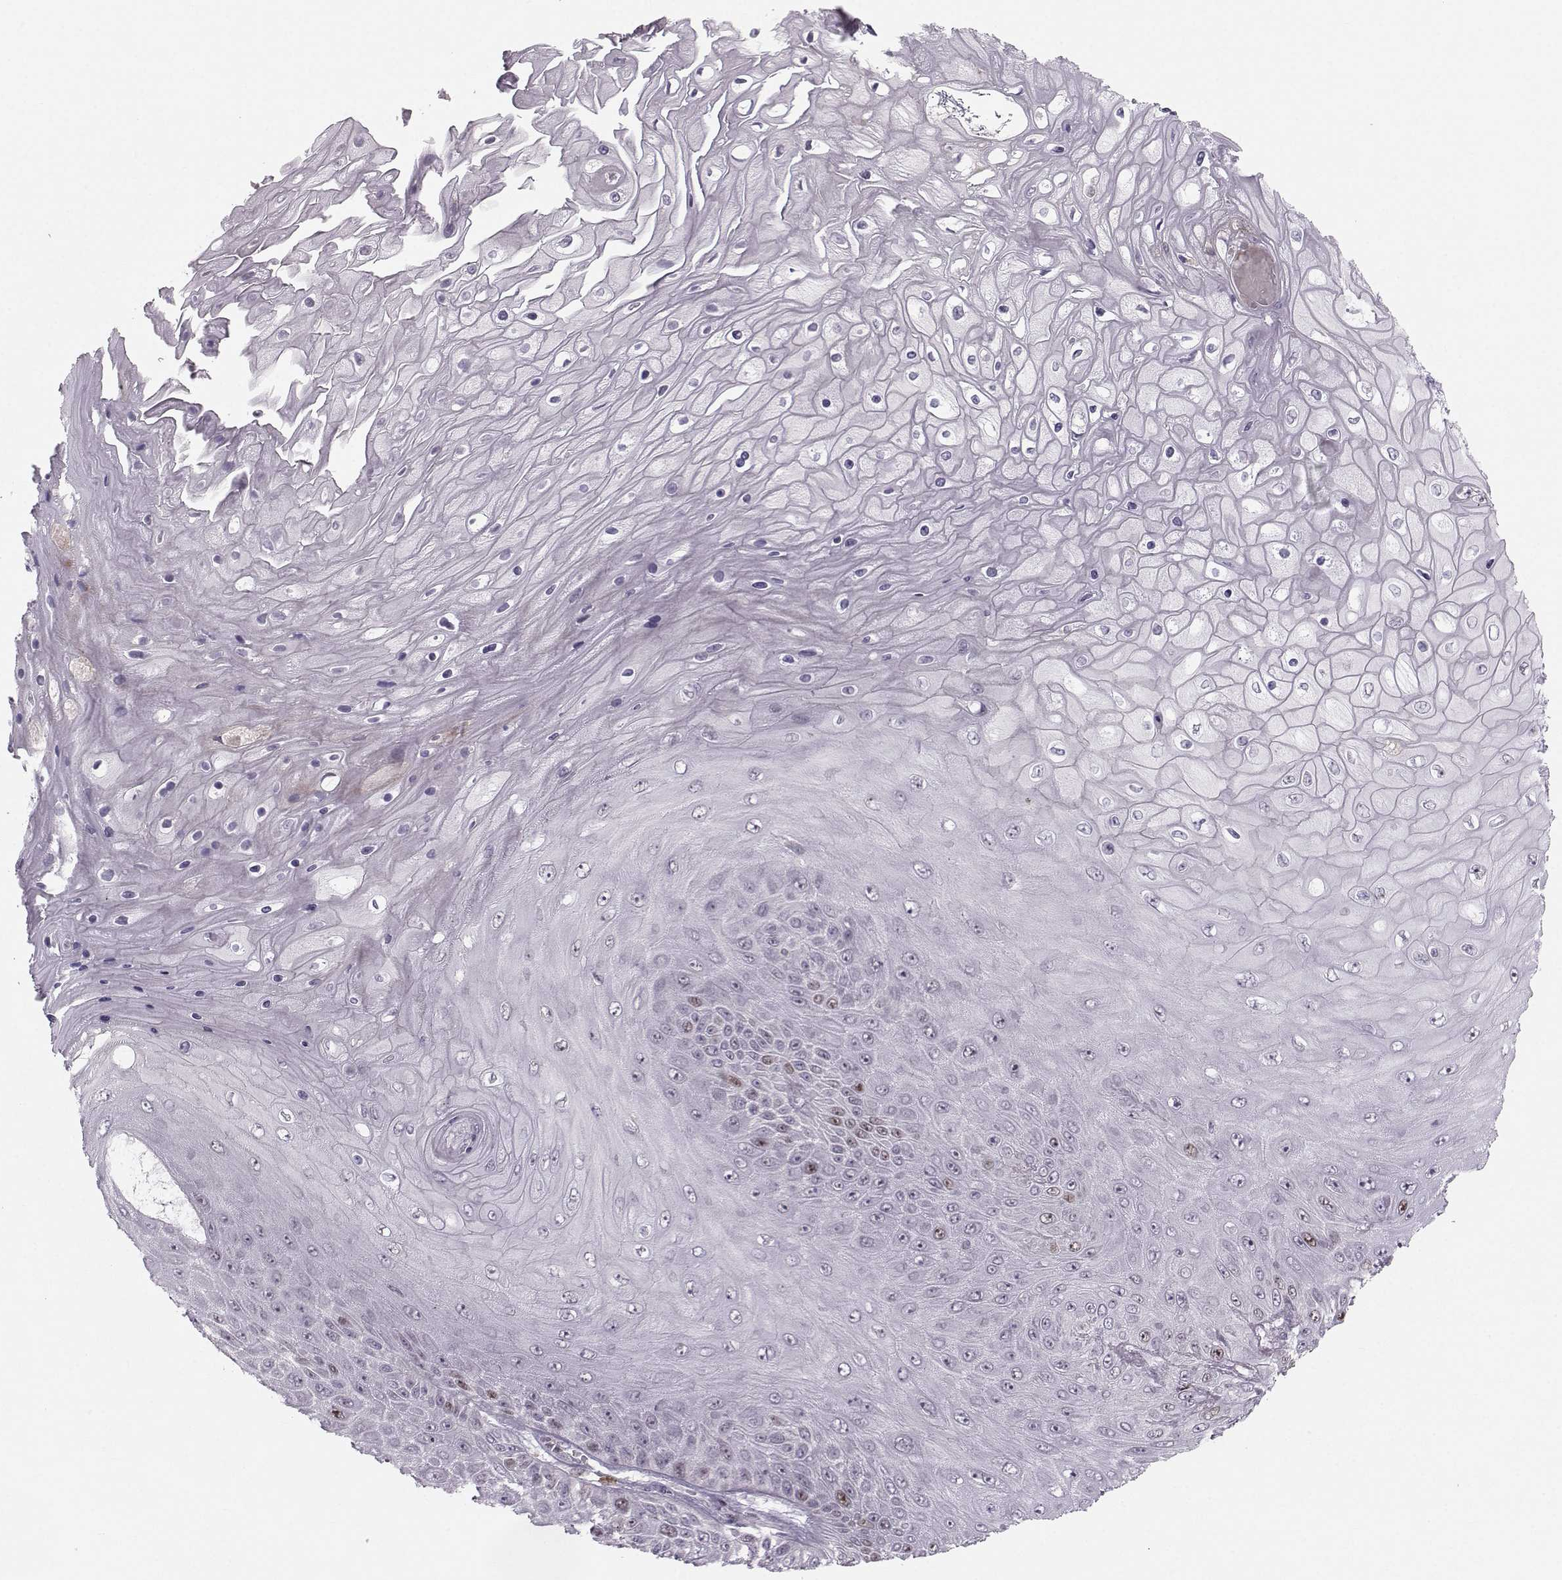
{"staining": {"intensity": "moderate", "quantity": "<25%", "location": "nuclear"}, "tissue": "skin cancer", "cell_type": "Tumor cells", "image_type": "cancer", "snomed": [{"axis": "morphology", "description": "Squamous cell carcinoma, NOS"}, {"axis": "topography", "description": "Skin"}], "caption": "This is a histology image of immunohistochemistry (IHC) staining of skin cancer (squamous cell carcinoma), which shows moderate staining in the nuclear of tumor cells.", "gene": "LRP8", "patient": {"sex": "male", "age": 62}}